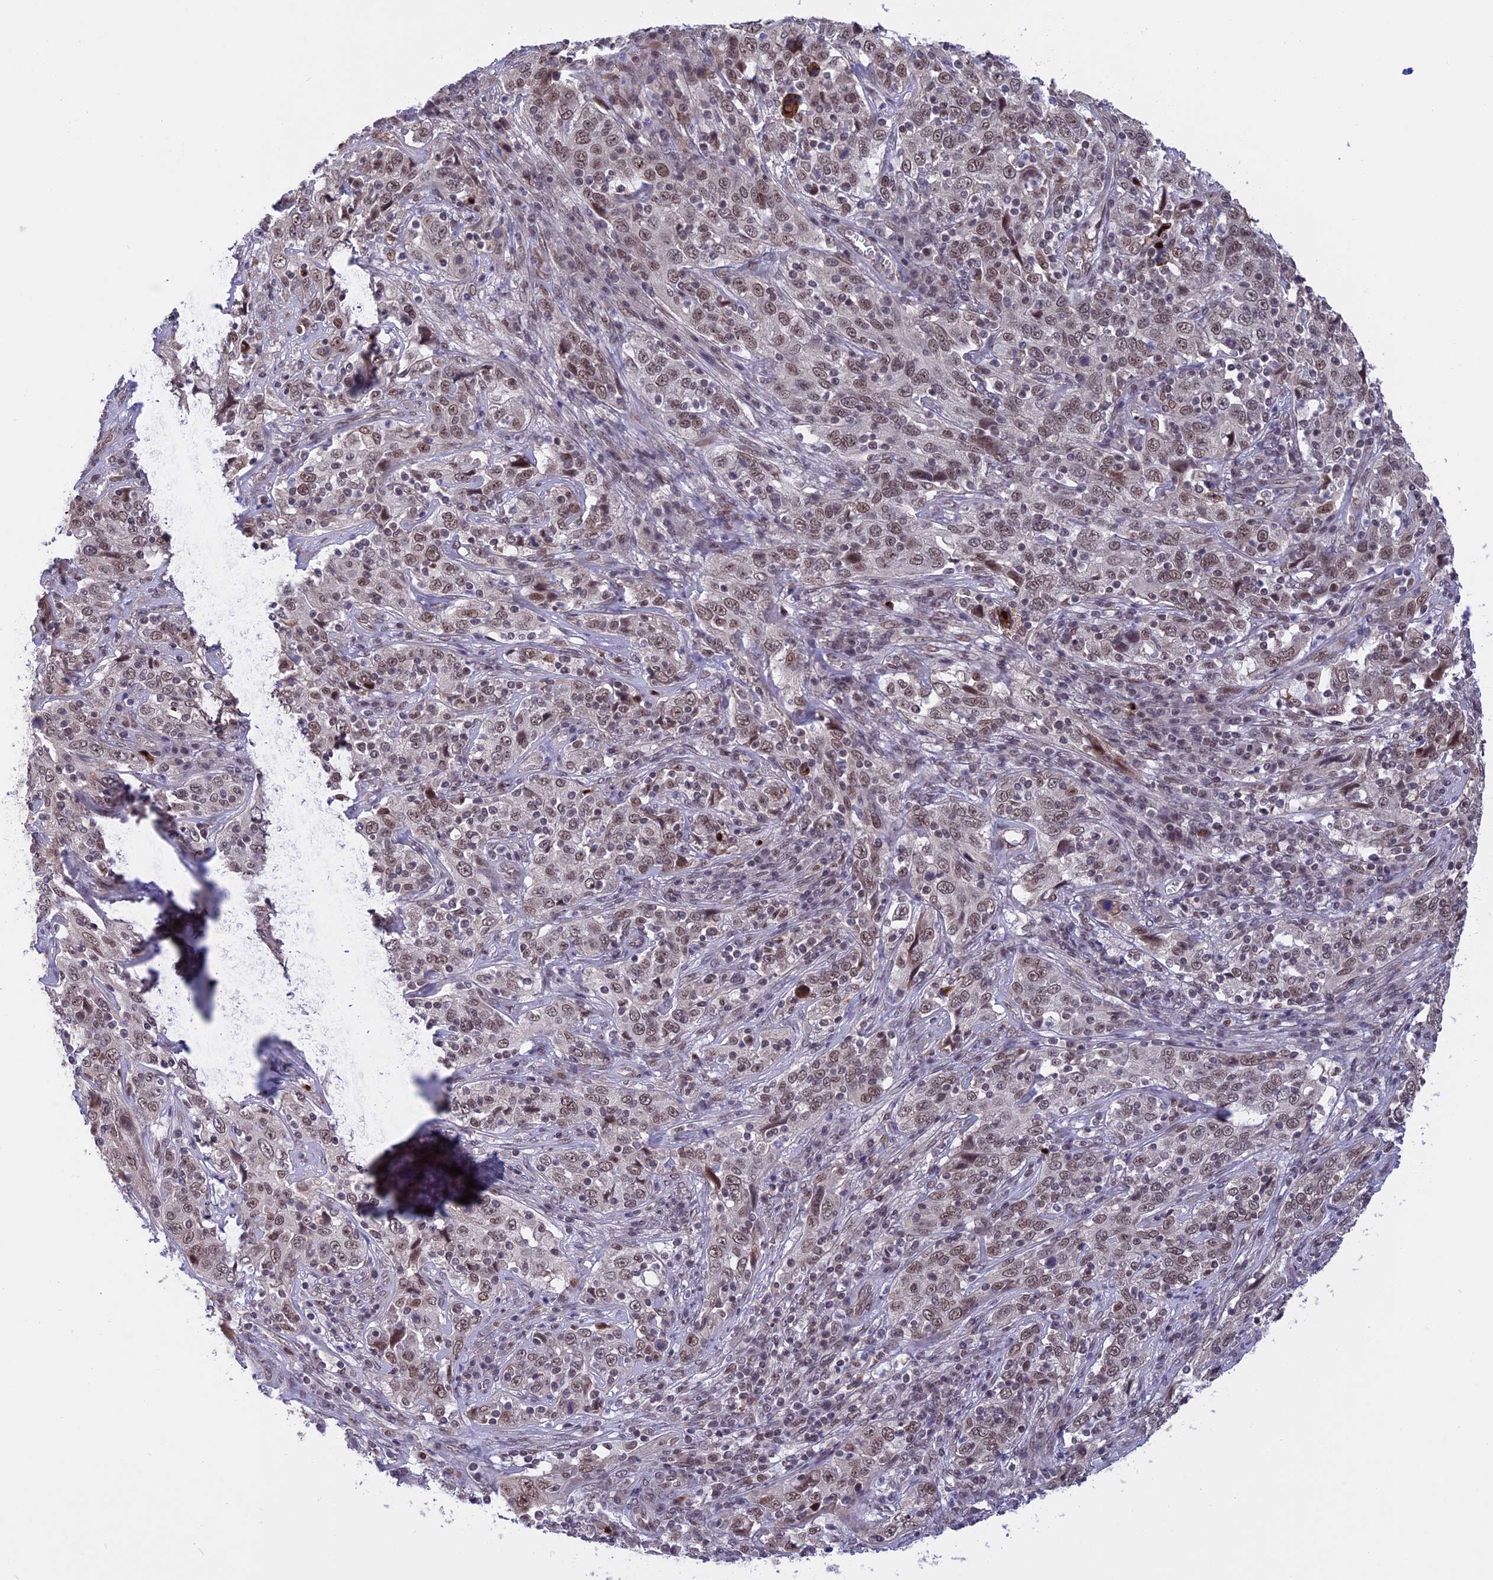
{"staining": {"intensity": "weak", "quantity": ">75%", "location": "nuclear"}, "tissue": "cervical cancer", "cell_type": "Tumor cells", "image_type": "cancer", "snomed": [{"axis": "morphology", "description": "Squamous cell carcinoma, NOS"}, {"axis": "topography", "description": "Cervix"}], "caption": "Cervical cancer (squamous cell carcinoma) stained with DAB immunohistochemistry reveals low levels of weak nuclear expression in about >75% of tumor cells.", "gene": "POLR2C", "patient": {"sex": "female", "age": 46}}